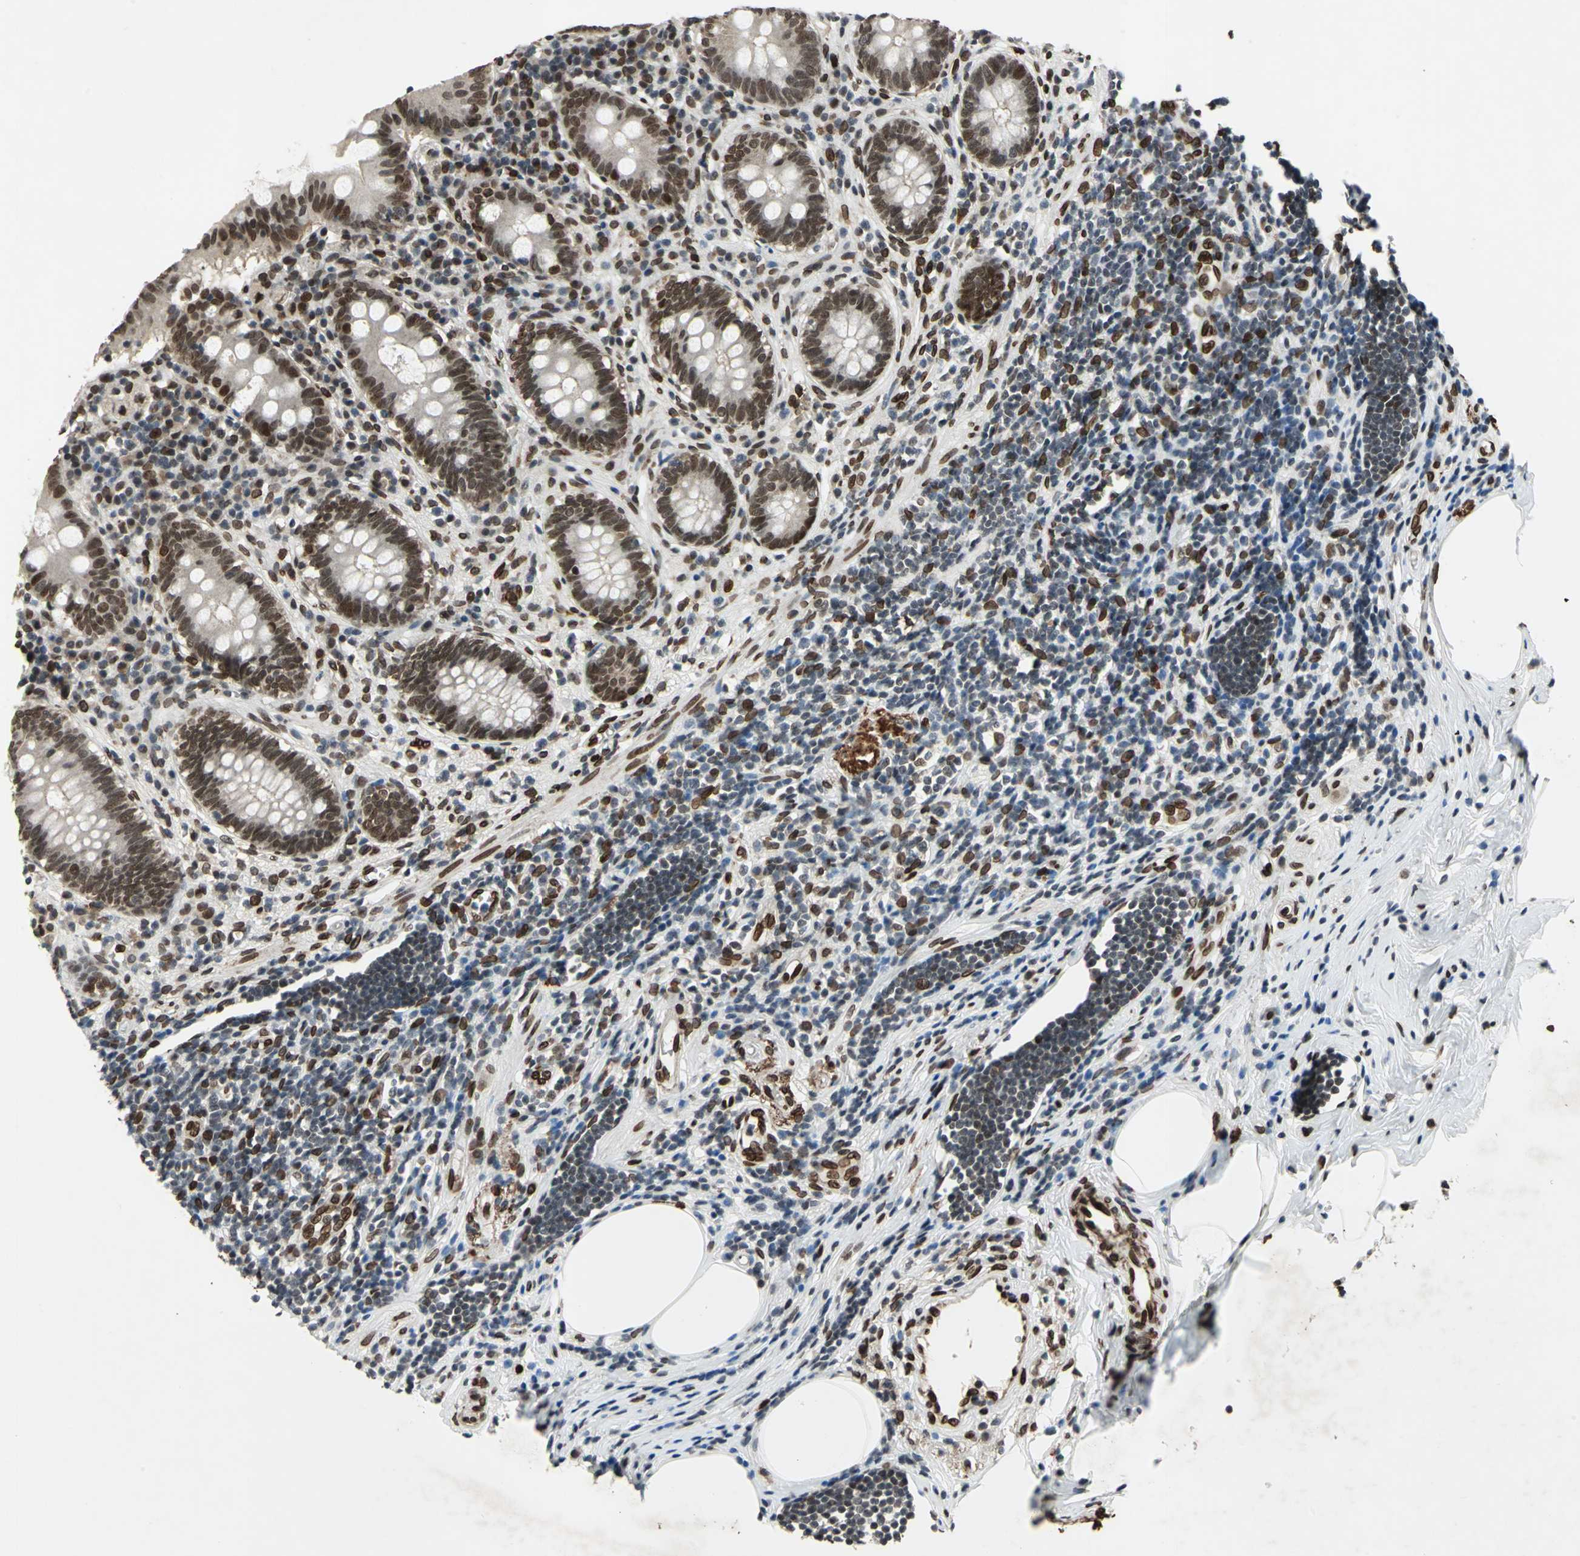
{"staining": {"intensity": "strong", "quantity": ">75%", "location": "nuclear"}, "tissue": "appendix", "cell_type": "Glandular cells", "image_type": "normal", "snomed": [{"axis": "morphology", "description": "Normal tissue, NOS"}, {"axis": "topography", "description": "Appendix"}], "caption": "Immunohistochemical staining of unremarkable appendix shows high levels of strong nuclear expression in approximately >75% of glandular cells. Immunohistochemistry stains the protein of interest in brown and the nuclei are stained blue.", "gene": "ISY1", "patient": {"sex": "female", "age": 50}}